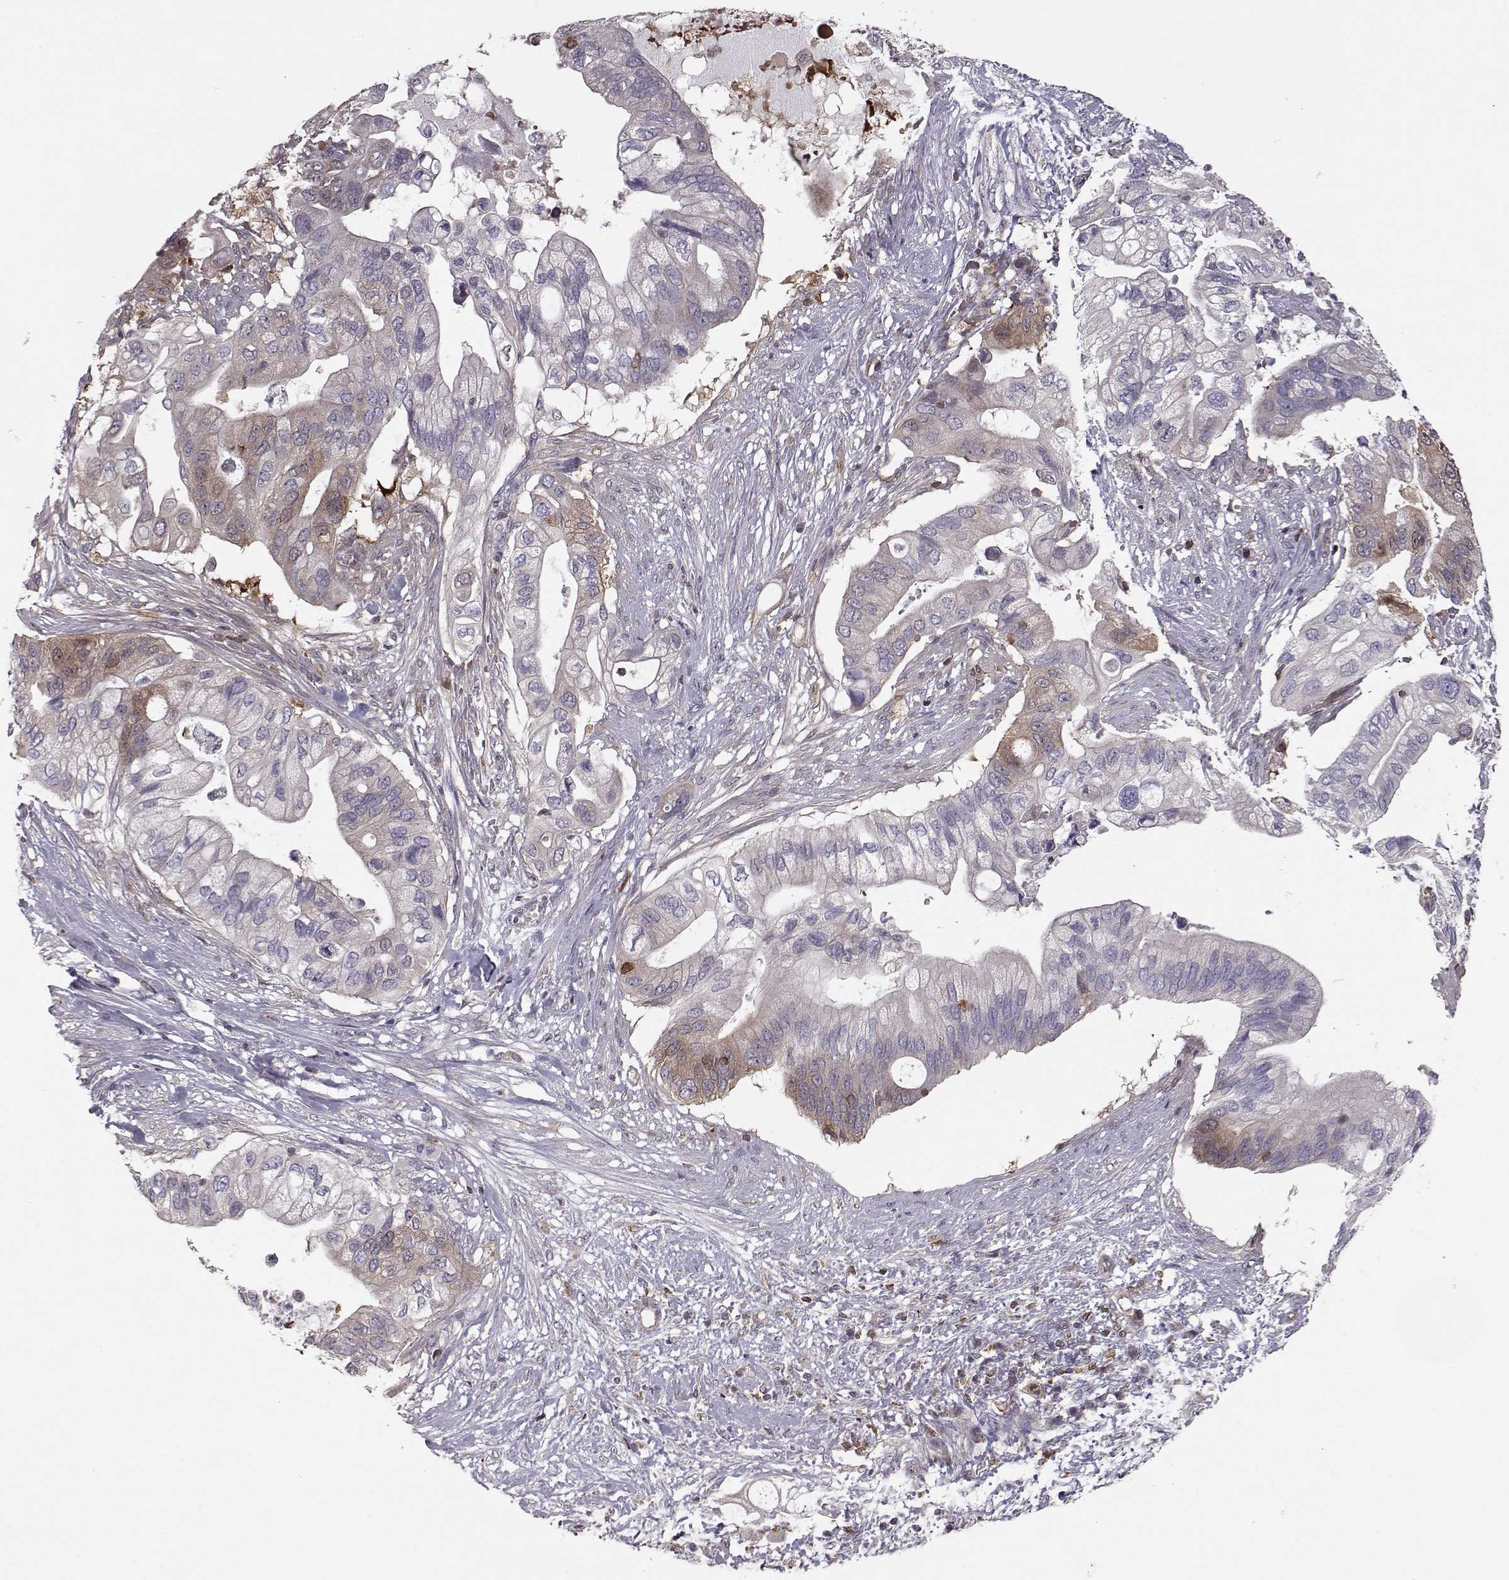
{"staining": {"intensity": "moderate", "quantity": "<25%", "location": "cytoplasmic/membranous"}, "tissue": "pancreatic cancer", "cell_type": "Tumor cells", "image_type": "cancer", "snomed": [{"axis": "morphology", "description": "Adenocarcinoma, NOS"}, {"axis": "topography", "description": "Pancreas"}], "caption": "Moderate cytoplasmic/membranous positivity for a protein is present in about <25% of tumor cells of pancreatic cancer (adenocarcinoma) using immunohistochemistry (IHC).", "gene": "RANBP1", "patient": {"sex": "female", "age": 72}}